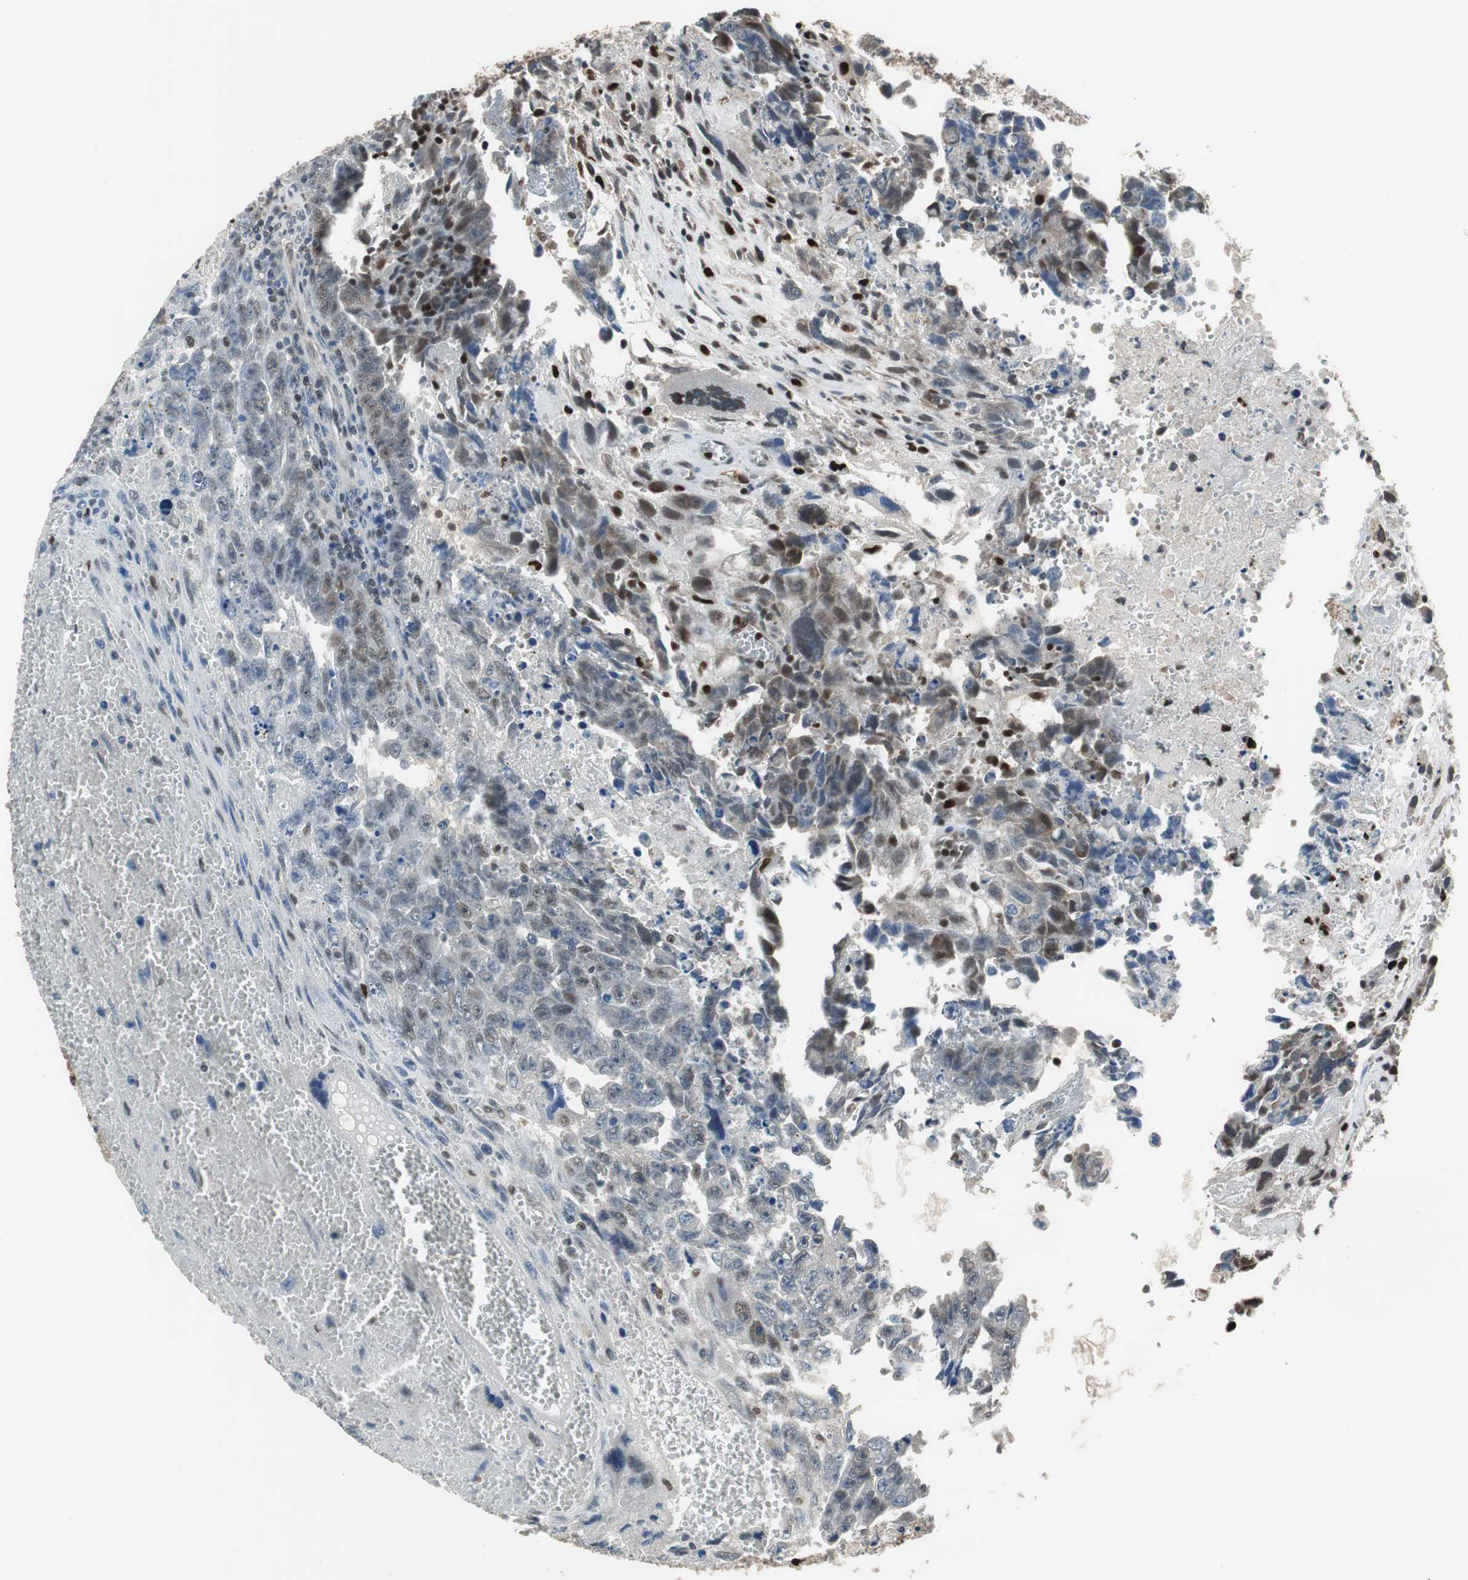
{"staining": {"intensity": "moderate", "quantity": "25%-75%", "location": "nuclear"}, "tissue": "testis cancer", "cell_type": "Tumor cells", "image_type": "cancer", "snomed": [{"axis": "morphology", "description": "Carcinoma, Embryonal, NOS"}, {"axis": "topography", "description": "Testis"}], "caption": "Testis cancer (embryonal carcinoma) was stained to show a protein in brown. There is medium levels of moderate nuclear positivity in approximately 25%-75% of tumor cells. The staining is performed using DAB (3,3'-diaminobenzidine) brown chromogen to label protein expression. The nuclei are counter-stained blue using hematoxylin.", "gene": "MAFB", "patient": {"sex": "male", "age": 28}}